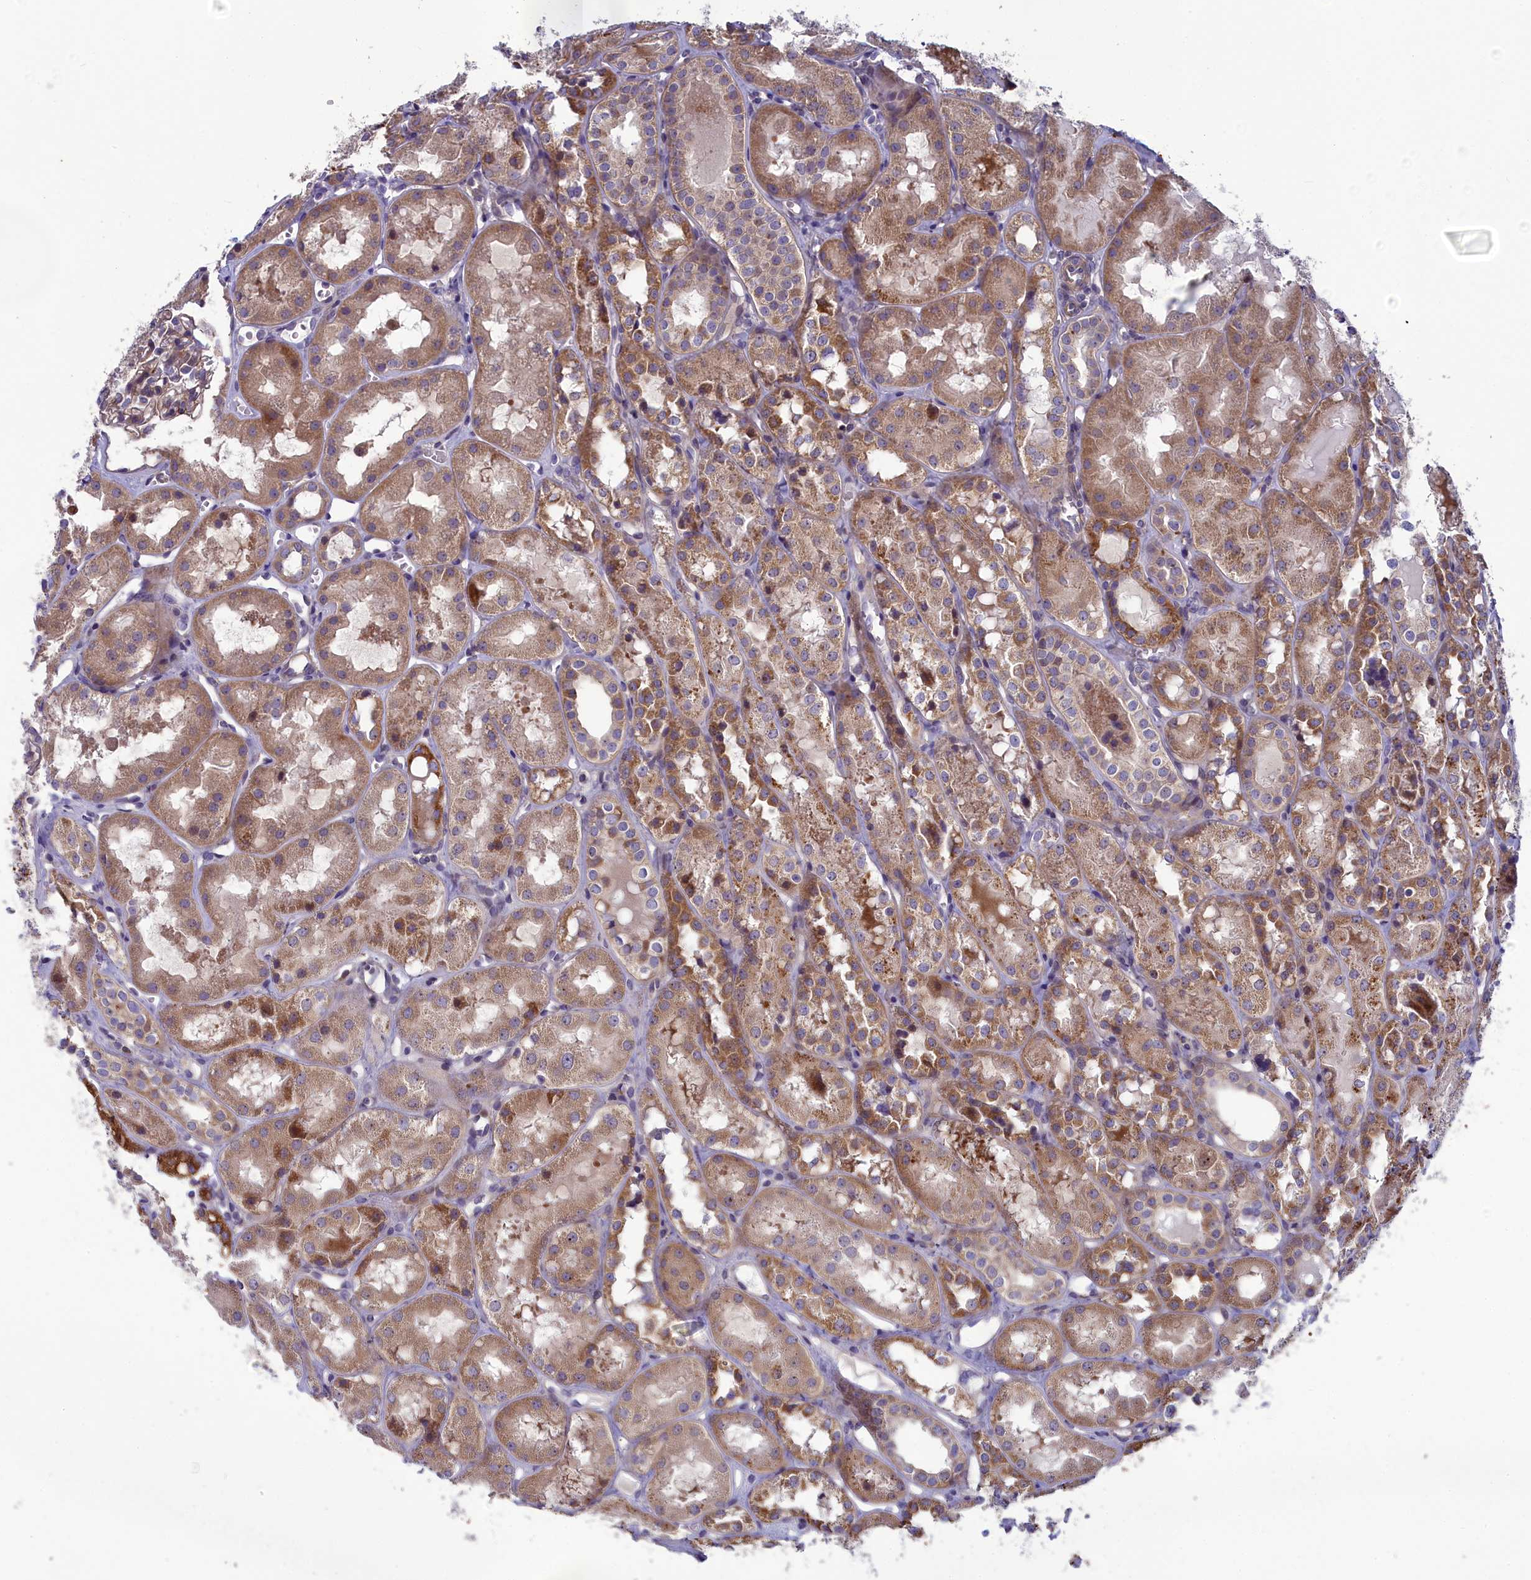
{"staining": {"intensity": "weak", "quantity": "<25%", "location": "cytoplasmic/membranous"}, "tissue": "kidney", "cell_type": "Cells in glomeruli", "image_type": "normal", "snomed": [{"axis": "morphology", "description": "Normal tissue, NOS"}, {"axis": "topography", "description": "Kidney"}], "caption": "A high-resolution histopathology image shows immunohistochemistry (IHC) staining of benign kidney, which reveals no significant staining in cells in glomeruli.", "gene": "BLTP2", "patient": {"sex": "male", "age": 16}}